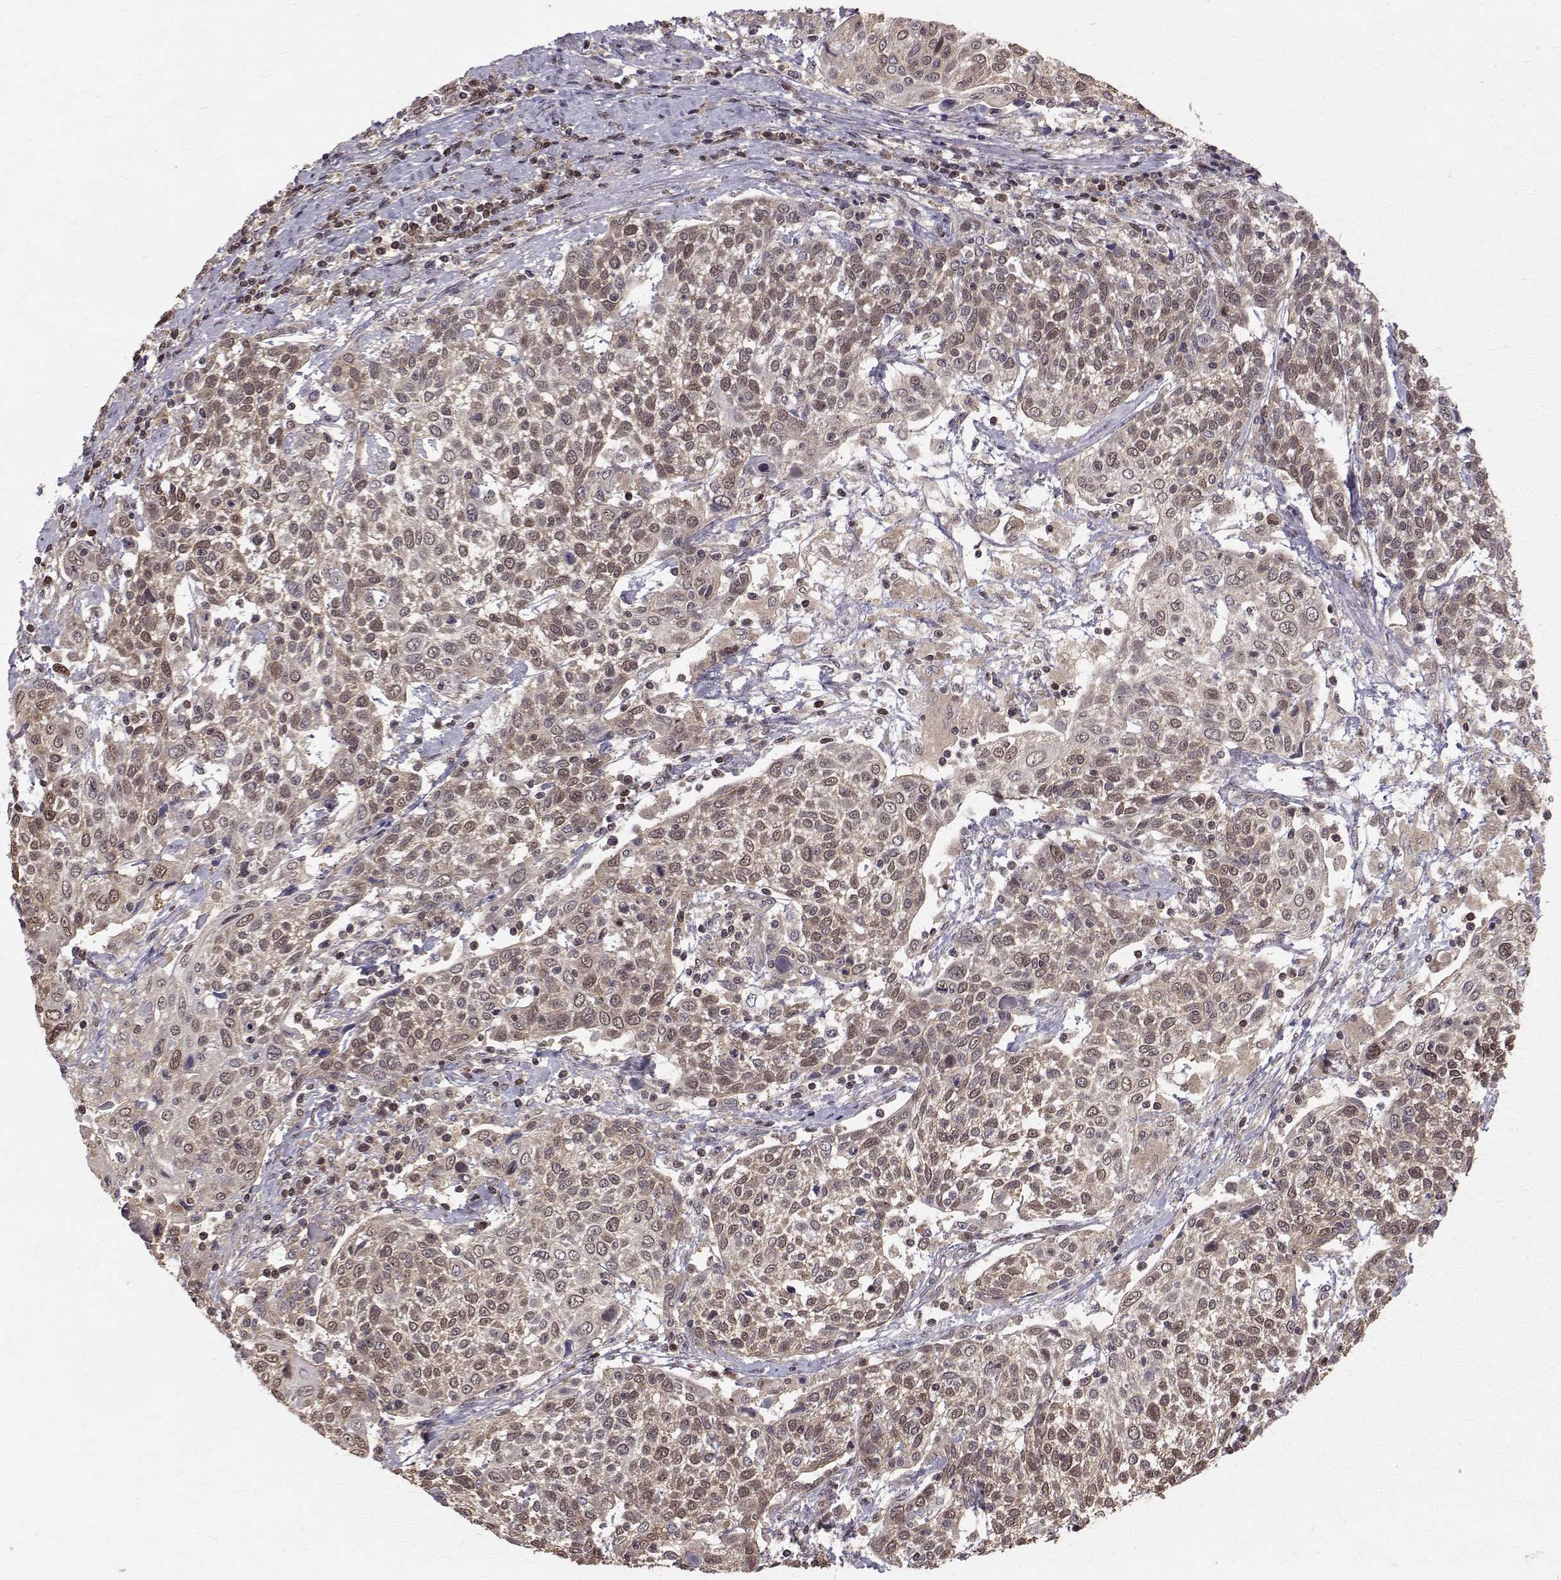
{"staining": {"intensity": "weak", "quantity": ">75%", "location": "cytoplasmic/membranous,nuclear"}, "tissue": "cervical cancer", "cell_type": "Tumor cells", "image_type": "cancer", "snomed": [{"axis": "morphology", "description": "Squamous cell carcinoma, NOS"}, {"axis": "topography", "description": "Cervix"}], "caption": "The photomicrograph reveals immunohistochemical staining of cervical cancer (squamous cell carcinoma). There is weak cytoplasmic/membranous and nuclear expression is seen in about >75% of tumor cells.", "gene": "NIF3L1", "patient": {"sex": "female", "age": 61}}